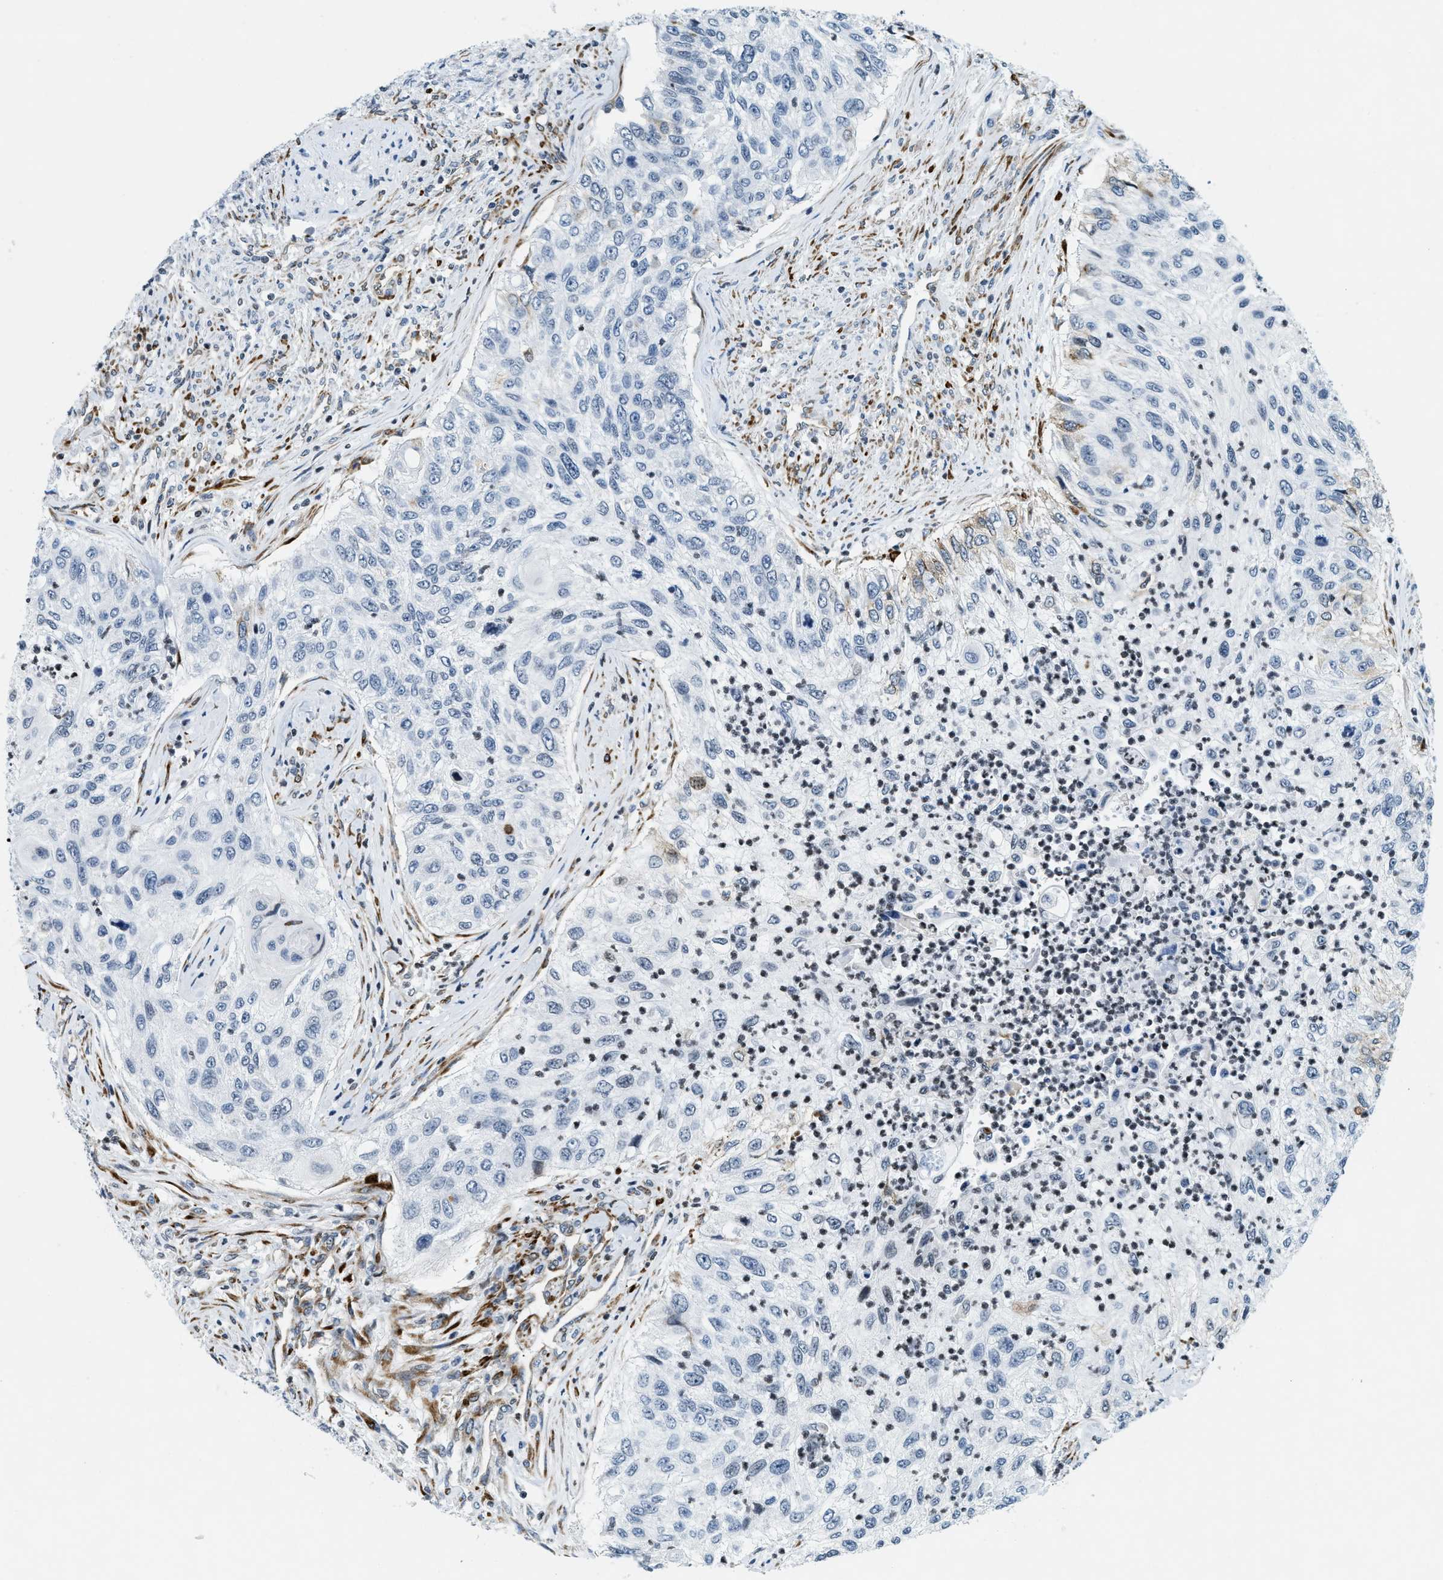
{"staining": {"intensity": "moderate", "quantity": "<25%", "location": "cytoplasmic/membranous"}, "tissue": "urothelial cancer", "cell_type": "Tumor cells", "image_type": "cancer", "snomed": [{"axis": "morphology", "description": "Urothelial carcinoma, High grade"}, {"axis": "topography", "description": "Urinary bladder"}], "caption": "This image shows IHC staining of high-grade urothelial carcinoma, with low moderate cytoplasmic/membranous positivity in approximately <25% of tumor cells.", "gene": "UVRAG", "patient": {"sex": "female", "age": 60}}